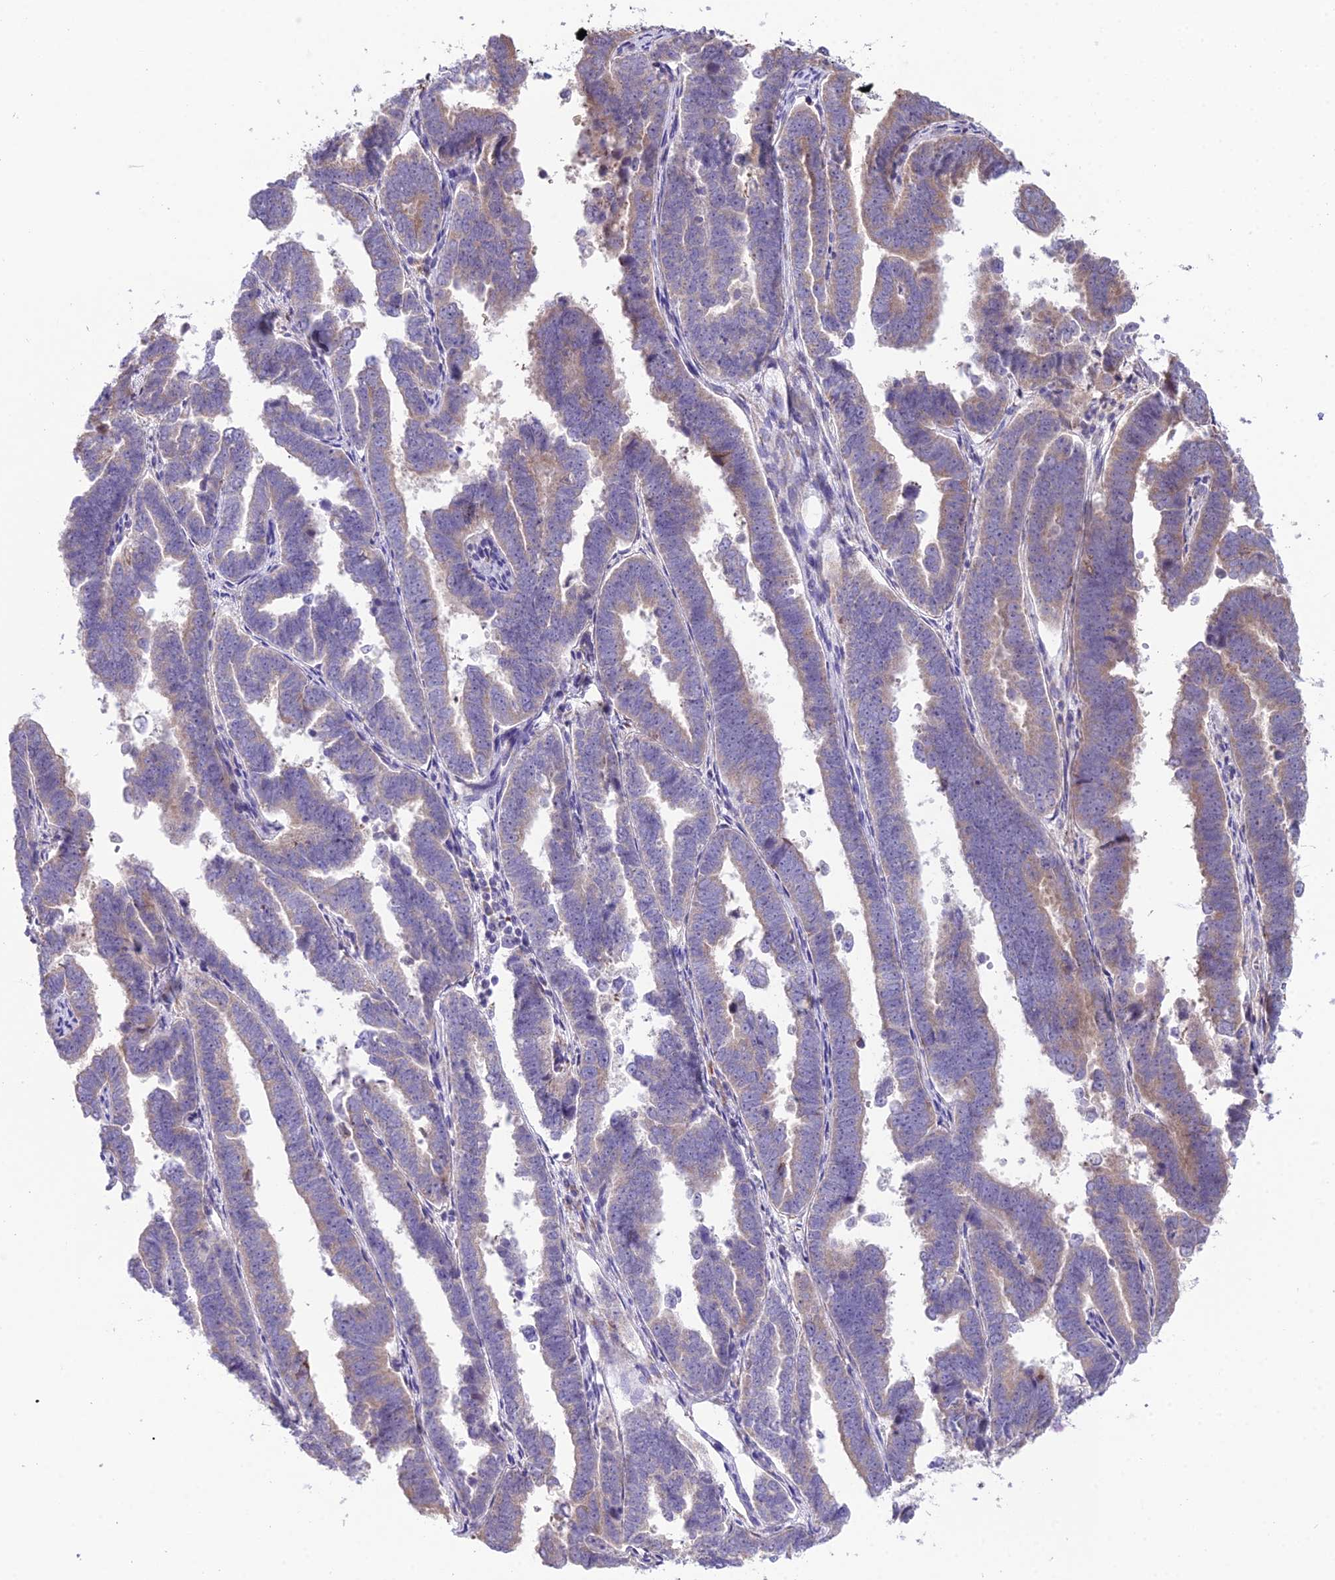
{"staining": {"intensity": "weak", "quantity": "25%-75%", "location": "cytoplasmic/membranous"}, "tissue": "endometrial cancer", "cell_type": "Tumor cells", "image_type": "cancer", "snomed": [{"axis": "morphology", "description": "Adenocarcinoma, NOS"}, {"axis": "topography", "description": "Endometrium"}], "caption": "DAB immunohistochemical staining of human adenocarcinoma (endometrial) reveals weak cytoplasmic/membranous protein expression in about 25%-75% of tumor cells.", "gene": "RPS26", "patient": {"sex": "female", "age": 75}}